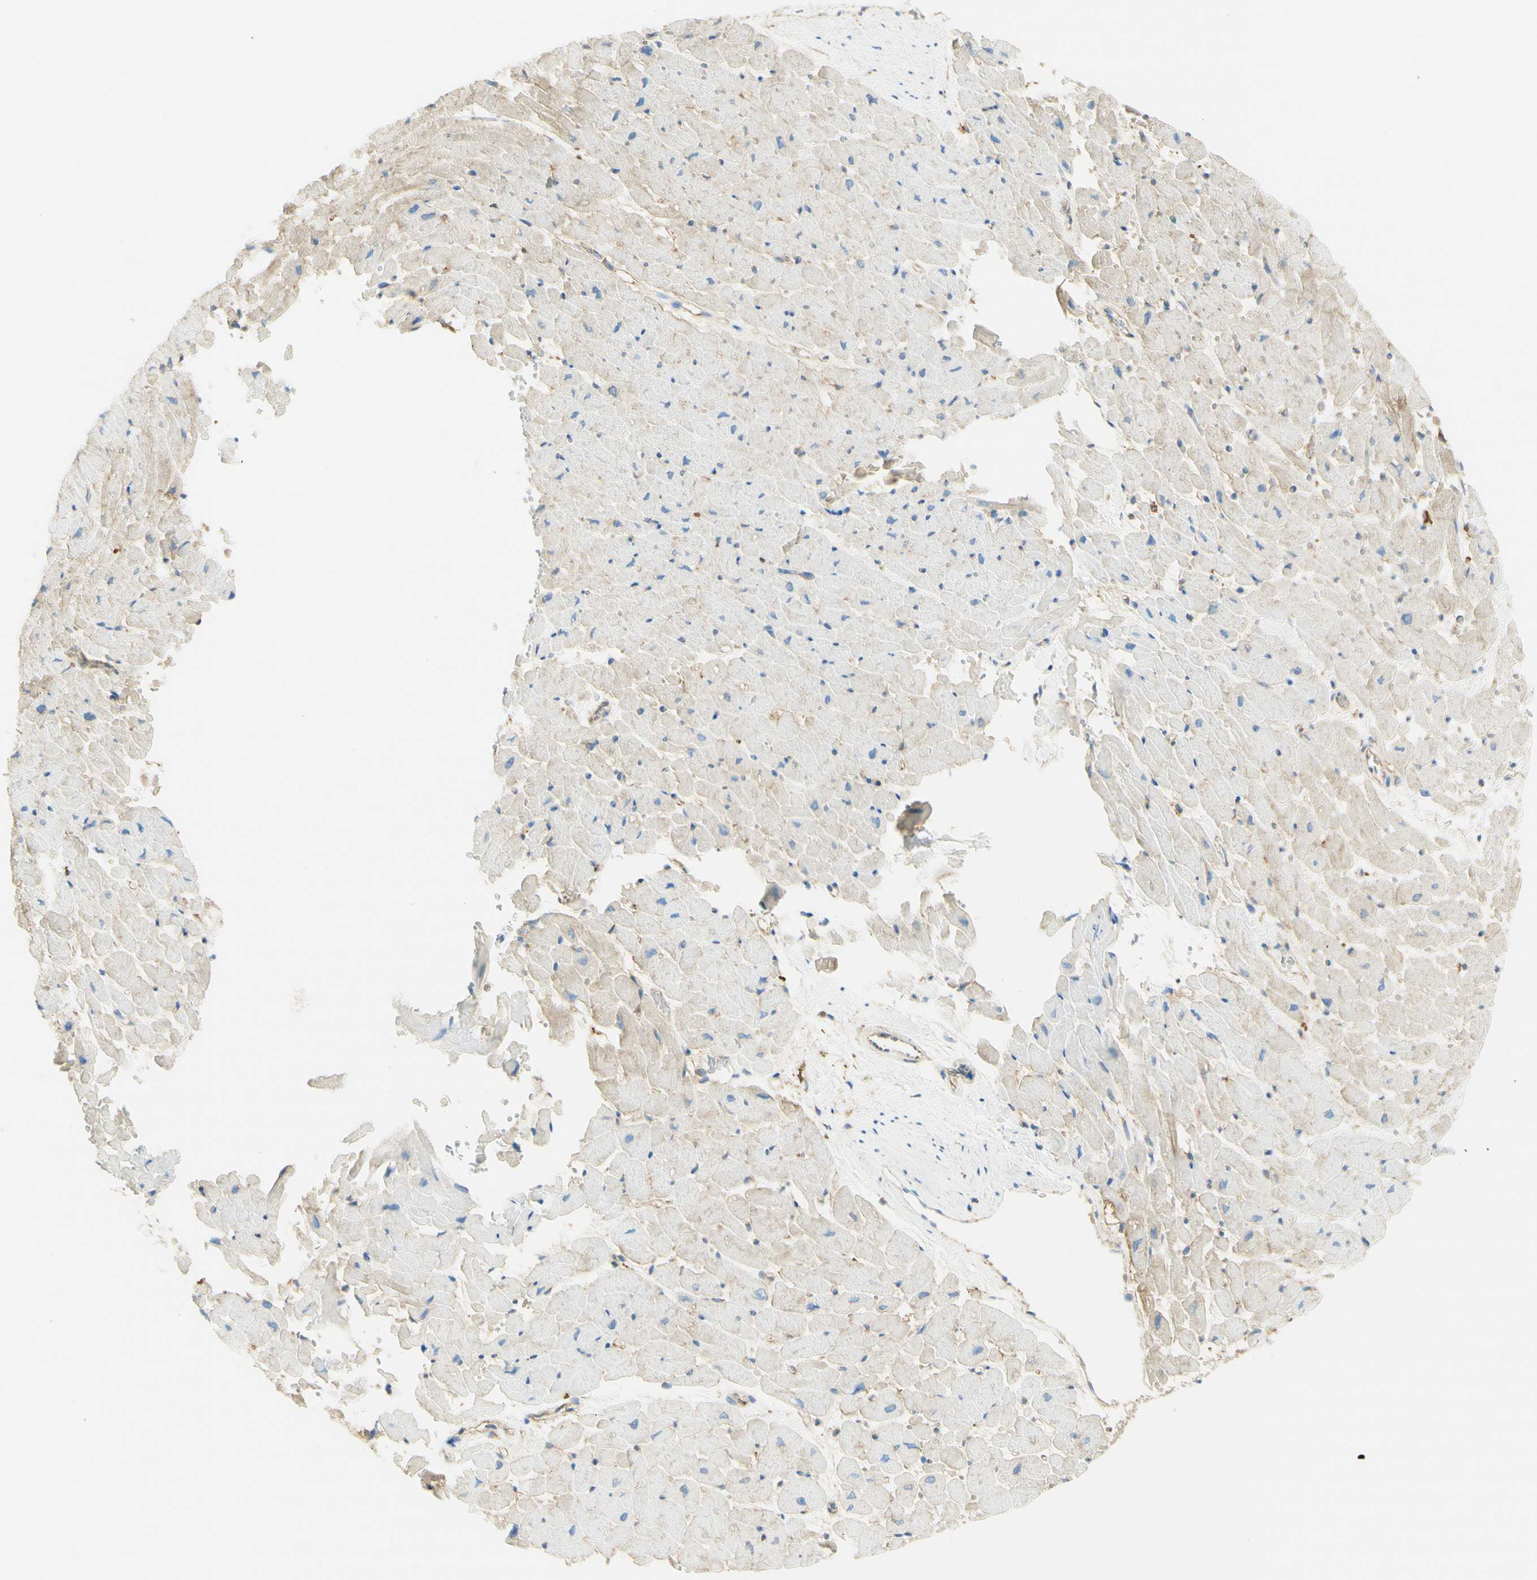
{"staining": {"intensity": "weak", "quantity": "25%-75%", "location": "cytoplasmic/membranous"}, "tissue": "heart muscle", "cell_type": "Cardiomyocytes", "image_type": "normal", "snomed": [{"axis": "morphology", "description": "Normal tissue, NOS"}, {"axis": "topography", "description": "Heart"}], "caption": "Immunohistochemistry (IHC) photomicrograph of normal human heart muscle stained for a protein (brown), which exhibits low levels of weak cytoplasmic/membranous positivity in approximately 25%-75% of cardiomyocytes.", "gene": "CLTC", "patient": {"sex": "male", "age": 45}}